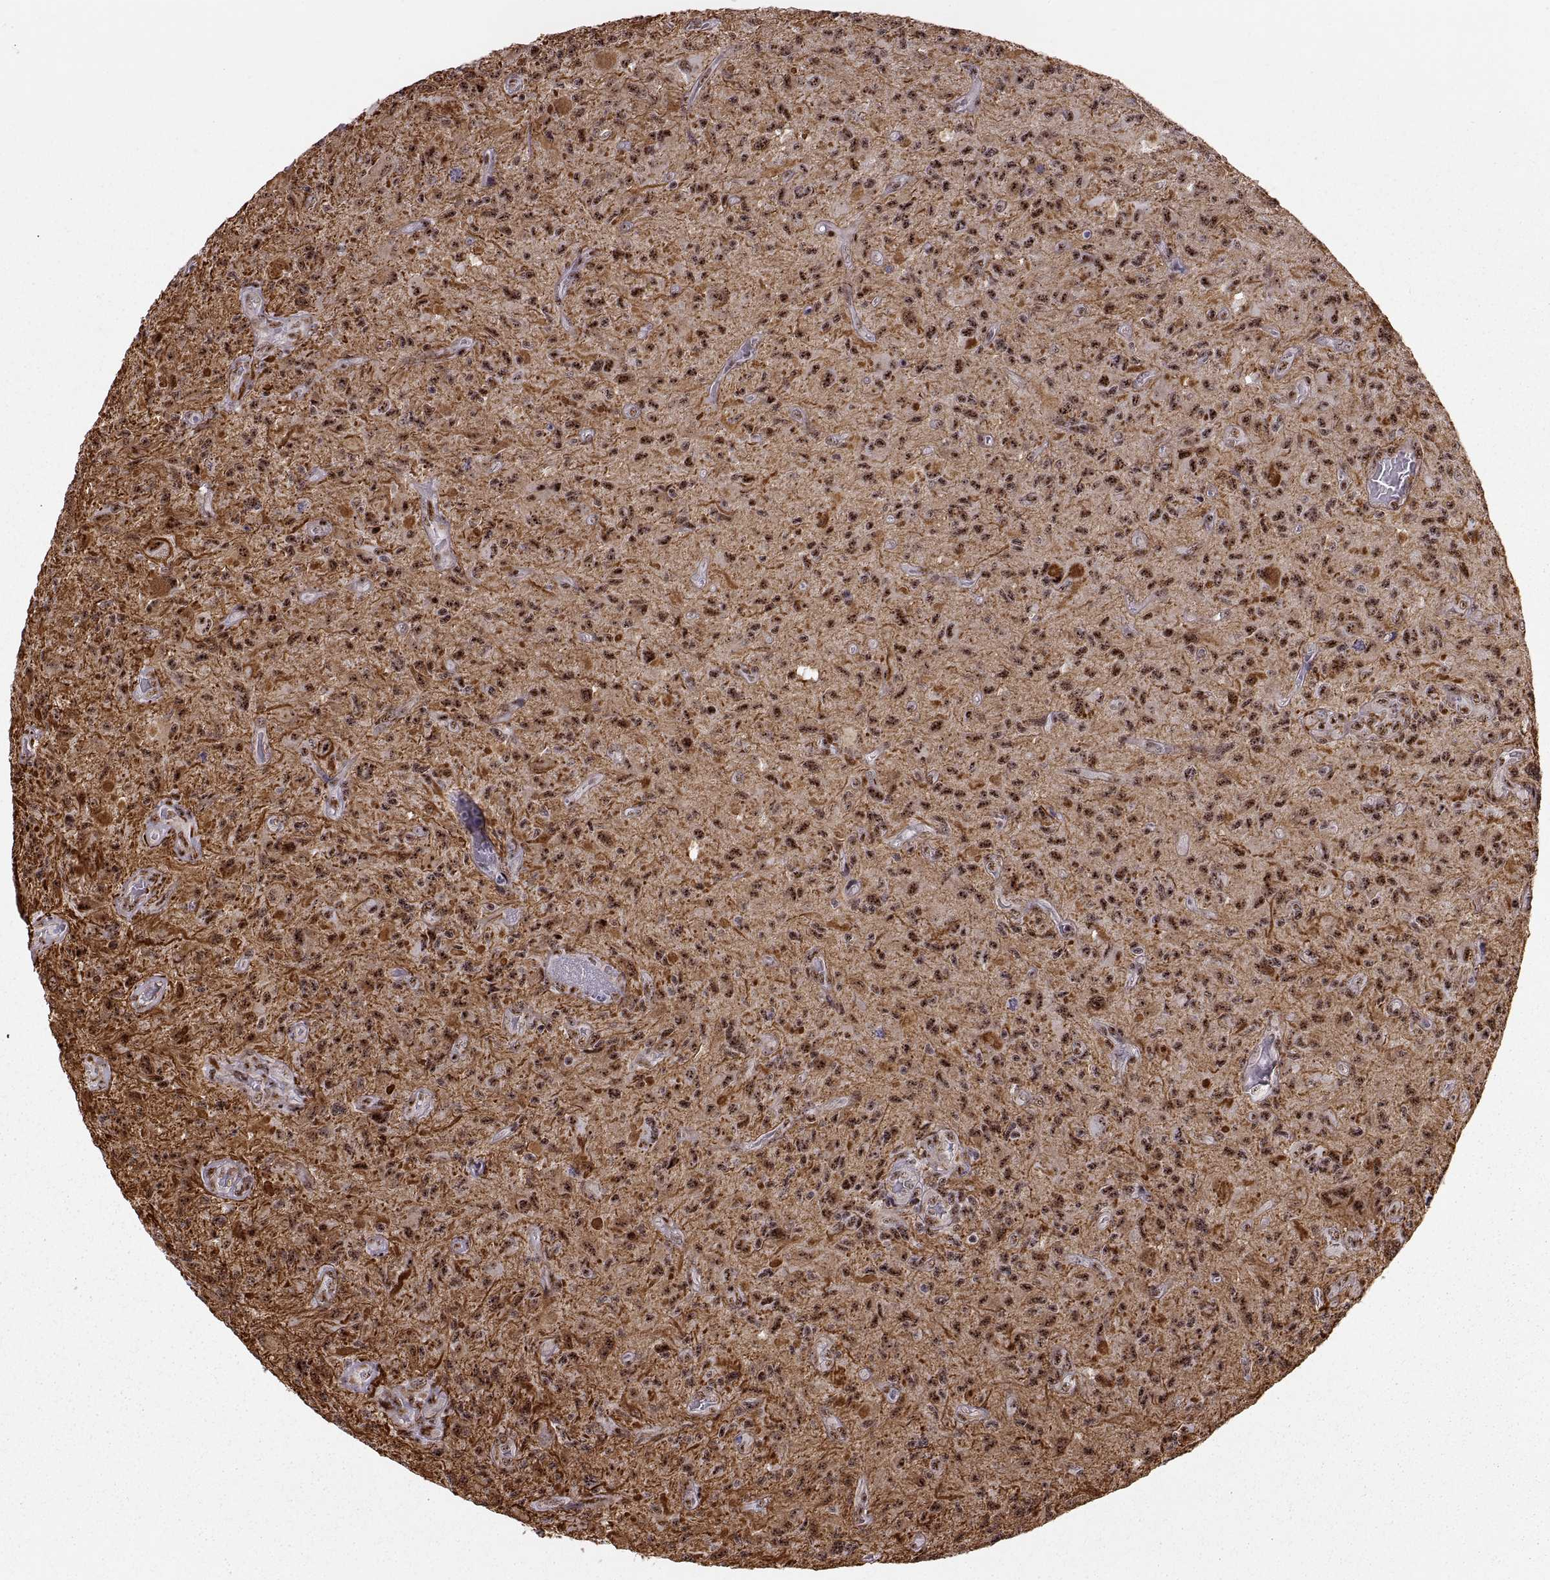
{"staining": {"intensity": "strong", "quantity": ">75%", "location": "nuclear"}, "tissue": "glioma", "cell_type": "Tumor cells", "image_type": "cancer", "snomed": [{"axis": "morphology", "description": "Glioma, malignant, NOS"}, {"axis": "morphology", "description": "Glioma, malignant, High grade"}, {"axis": "topography", "description": "Brain"}], "caption": "Immunohistochemical staining of high-grade glioma (malignant) reveals high levels of strong nuclear protein positivity in approximately >75% of tumor cells.", "gene": "ZCCHC17", "patient": {"sex": "female", "age": 71}}